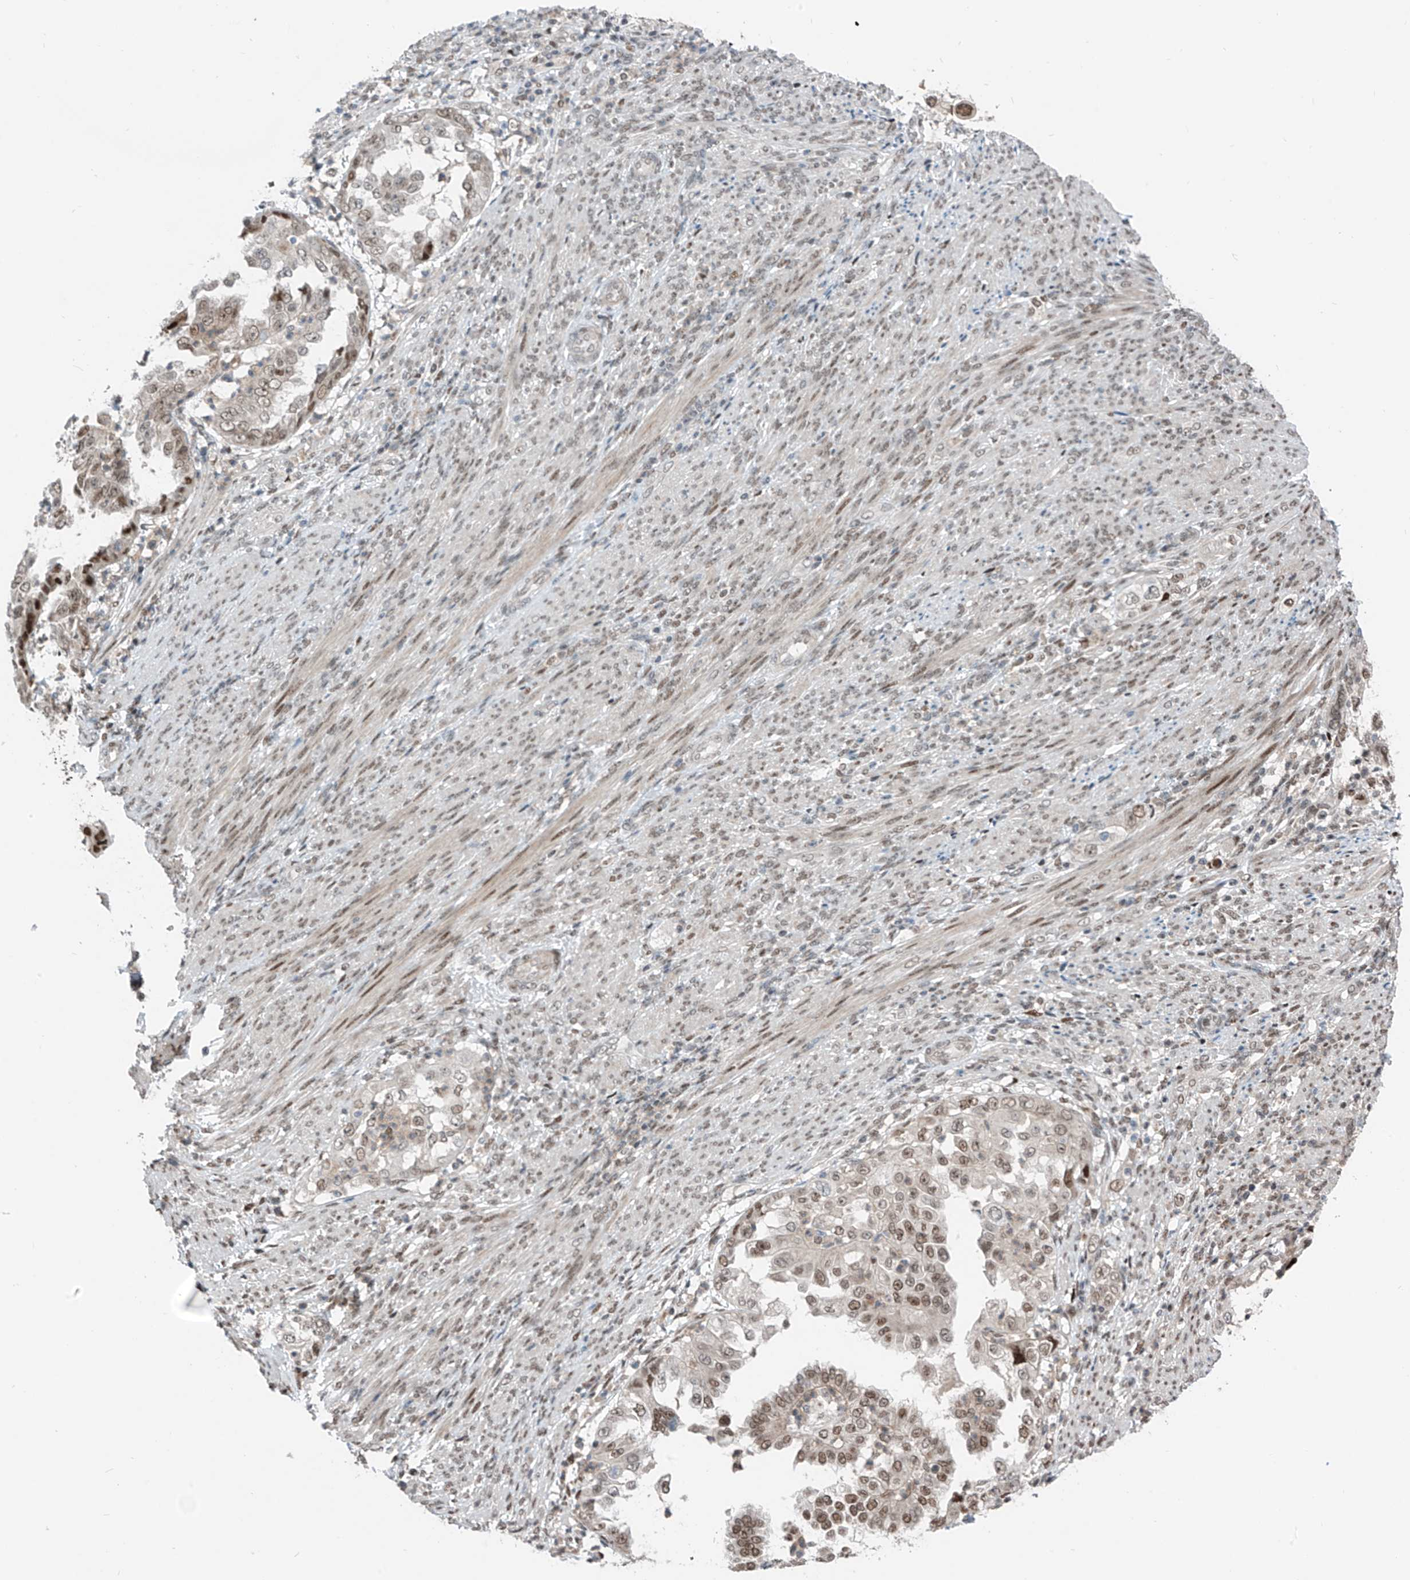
{"staining": {"intensity": "moderate", "quantity": "25%-75%", "location": "nuclear"}, "tissue": "endometrial cancer", "cell_type": "Tumor cells", "image_type": "cancer", "snomed": [{"axis": "morphology", "description": "Adenocarcinoma, NOS"}, {"axis": "topography", "description": "Endometrium"}], "caption": "Immunohistochemistry image of human endometrial cancer stained for a protein (brown), which displays medium levels of moderate nuclear staining in about 25%-75% of tumor cells.", "gene": "RBP7", "patient": {"sex": "female", "age": 85}}